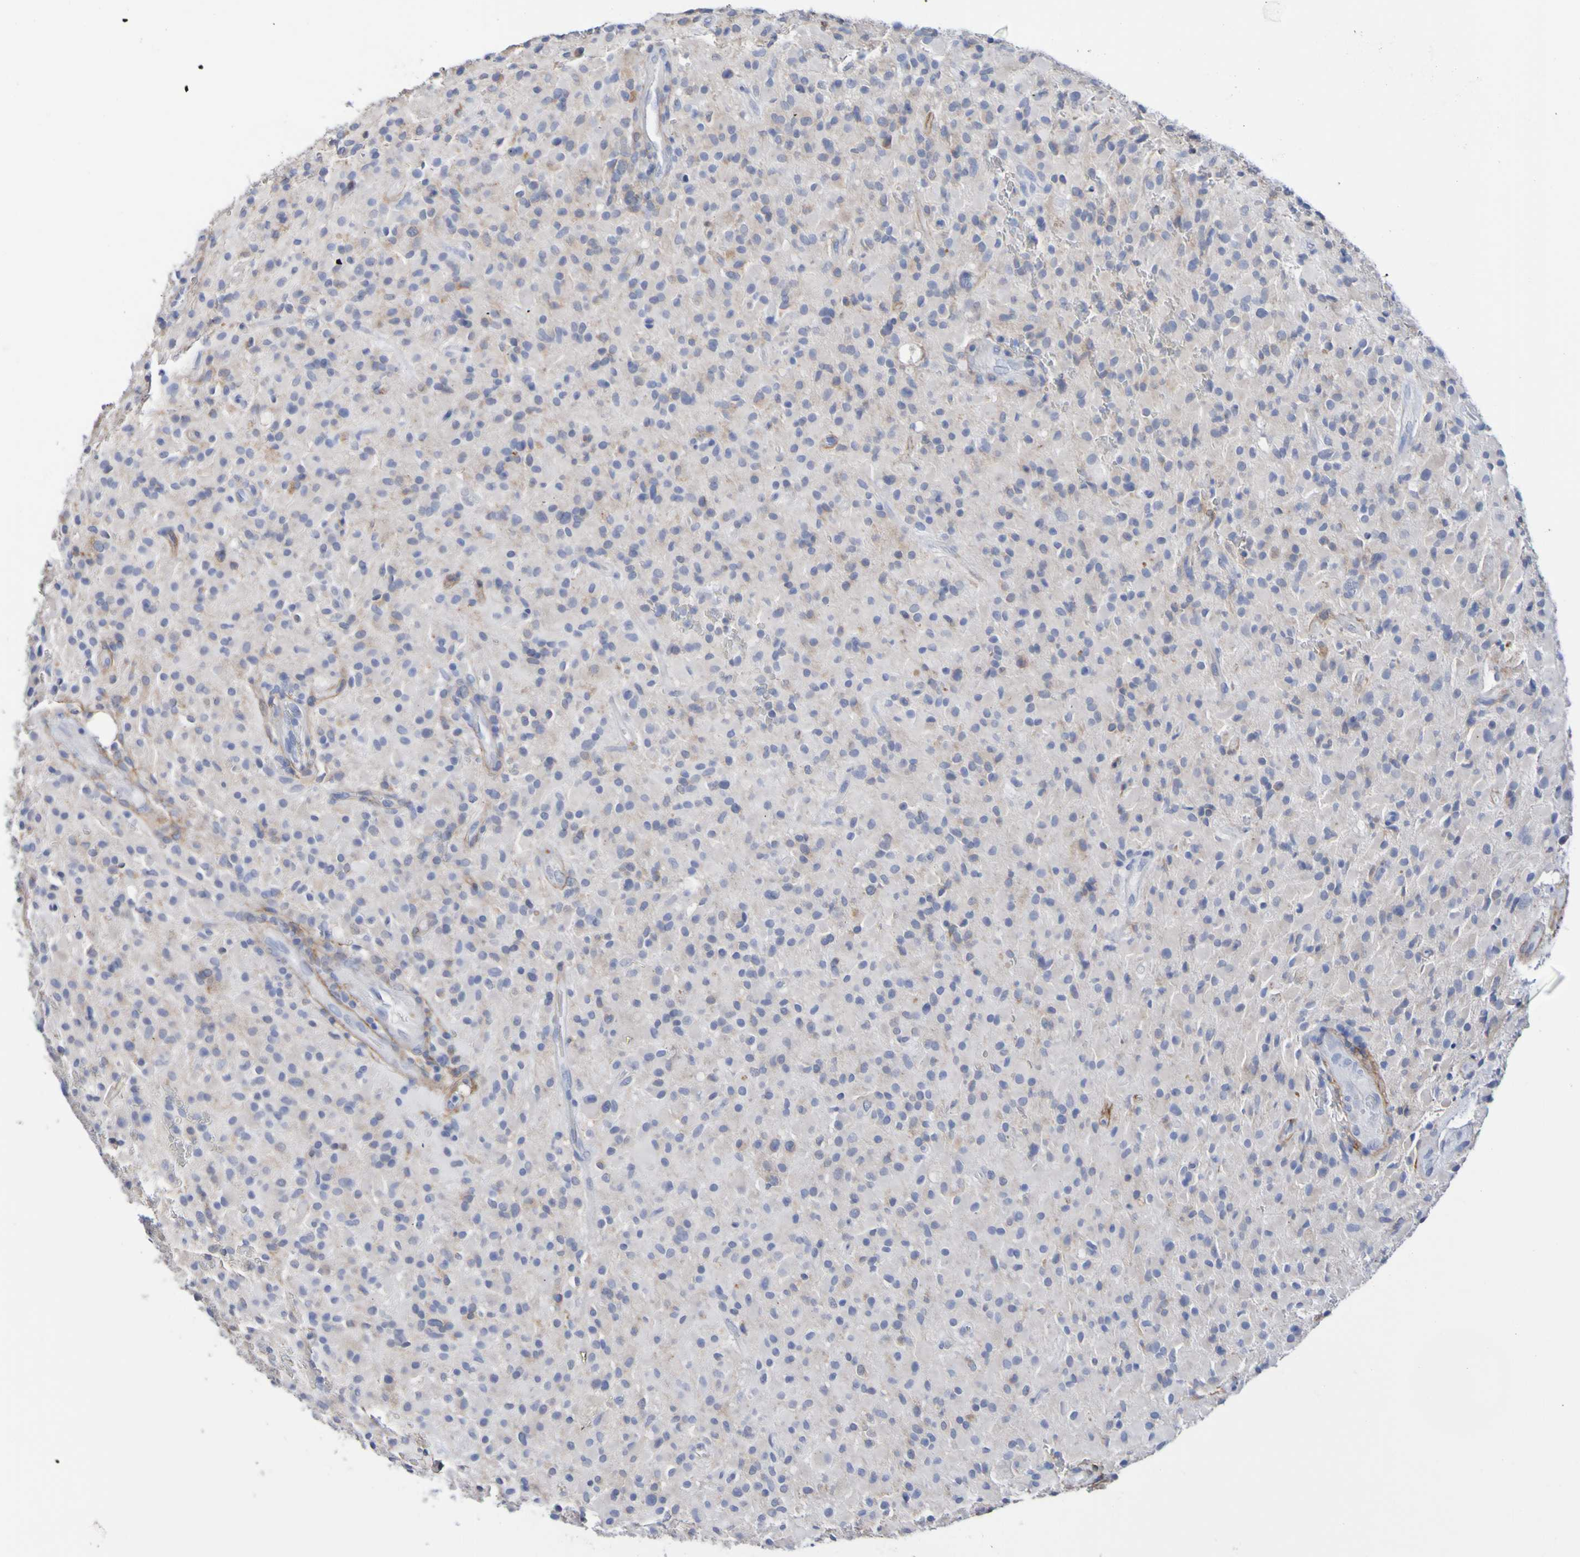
{"staining": {"intensity": "negative", "quantity": "none", "location": "none"}, "tissue": "glioma", "cell_type": "Tumor cells", "image_type": "cancer", "snomed": [{"axis": "morphology", "description": "Glioma, malignant, High grade"}, {"axis": "topography", "description": "Brain"}], "caption": "The micrograph reveals no staining of tumor cells in malignant high-grade glioma.", "gene": "SGCB", "patient": {"sex": "male", "age": 71}}